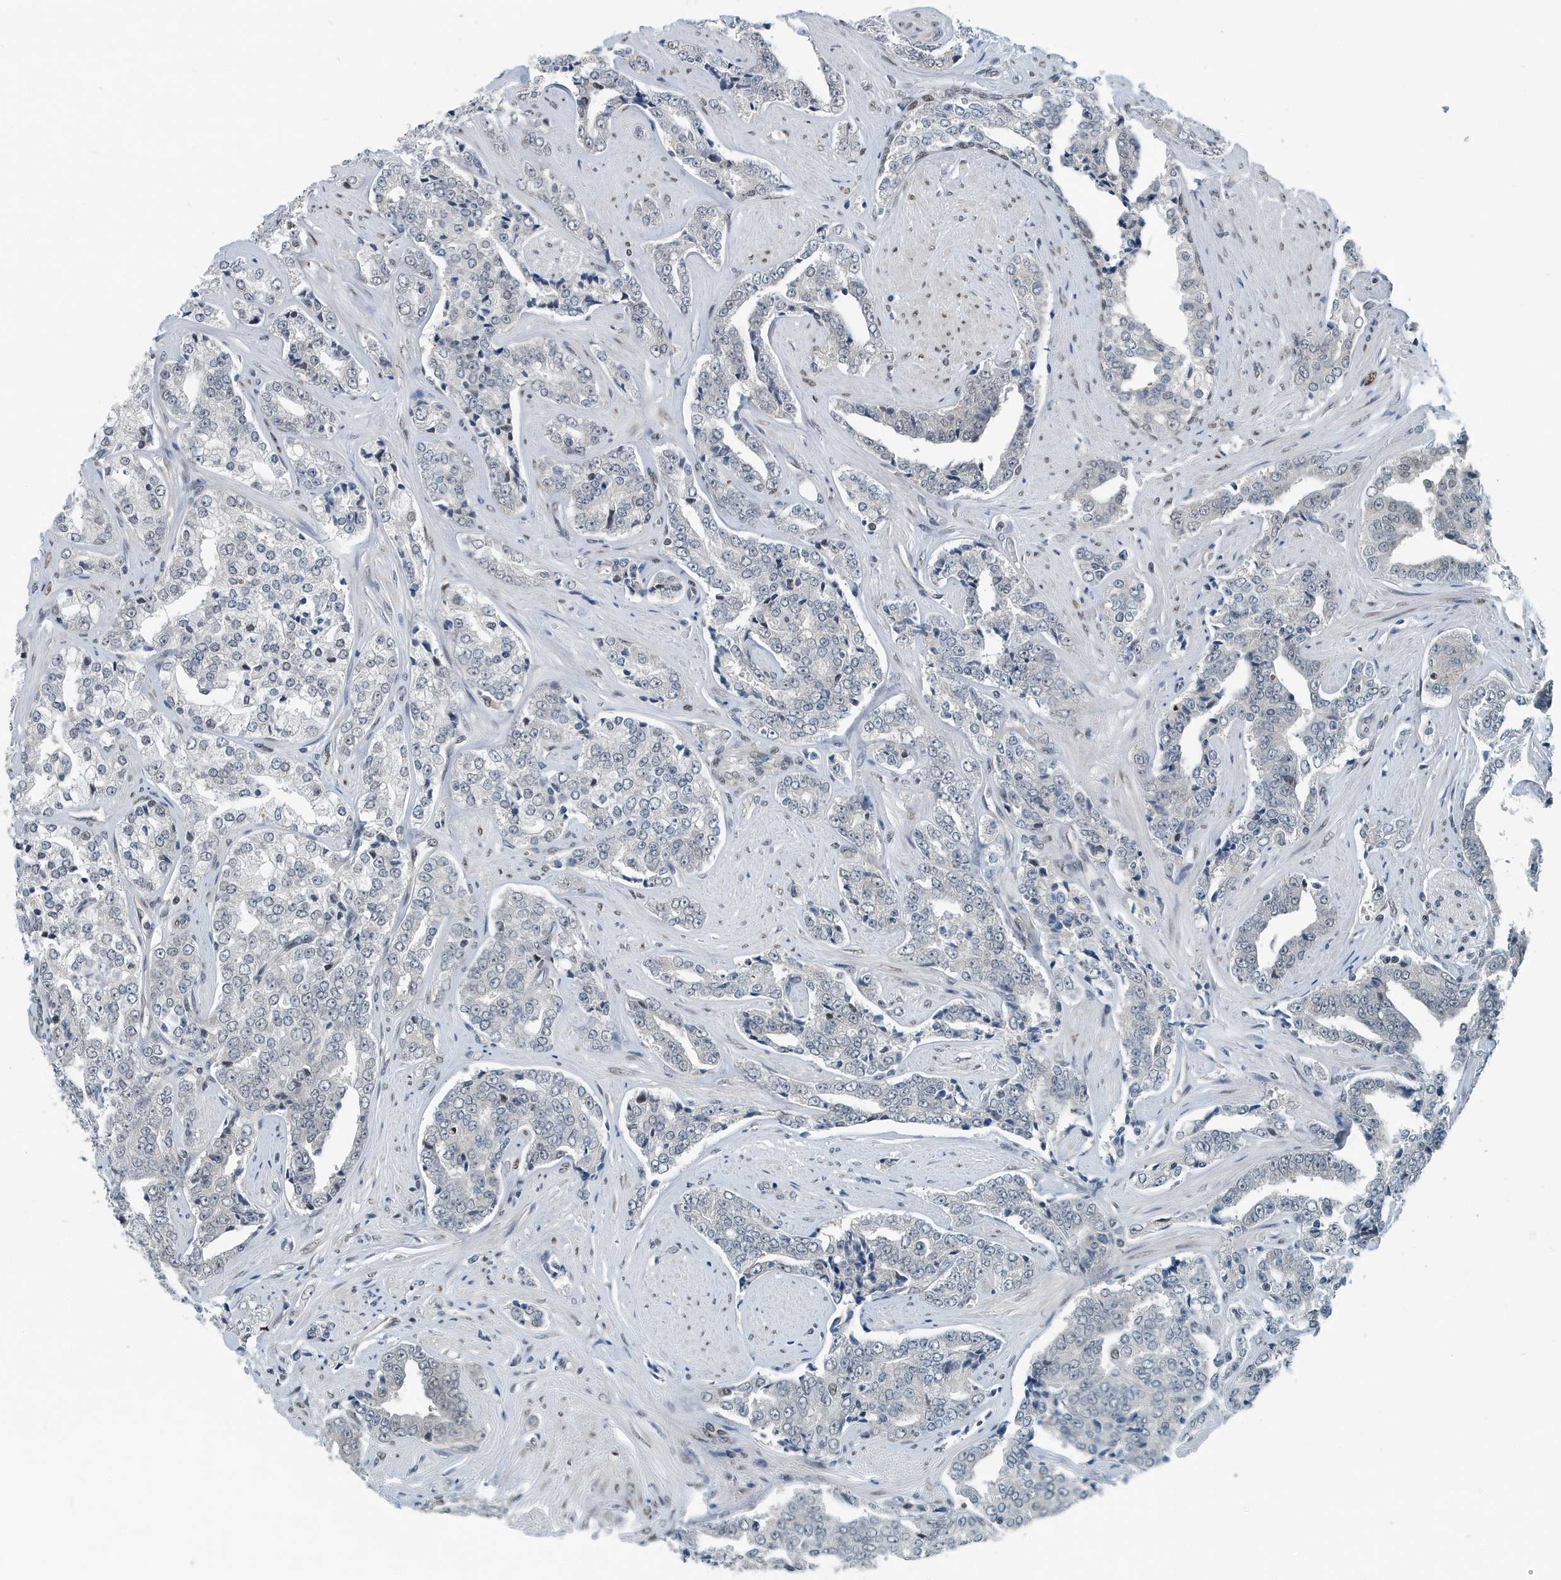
{"staining": {"intensity": "negative", "quantity": "none", "location": "none"}, "tissue": "prostate cancer", "cell_type": "Tumor cells", "image_type": "cancer", "snomed": [{"axis": "morphology", "description": "Adenocarcinoma, High grade"}, {"axis": "topography", "description": "Prostate"}], "caption": "High-grade adenocarcinoma (prostate) was stained to show a protein in brown. There is no significant staining in tumor cells.", "gene": "KIF15", "patient": {"sex": "male", "age": 71}}